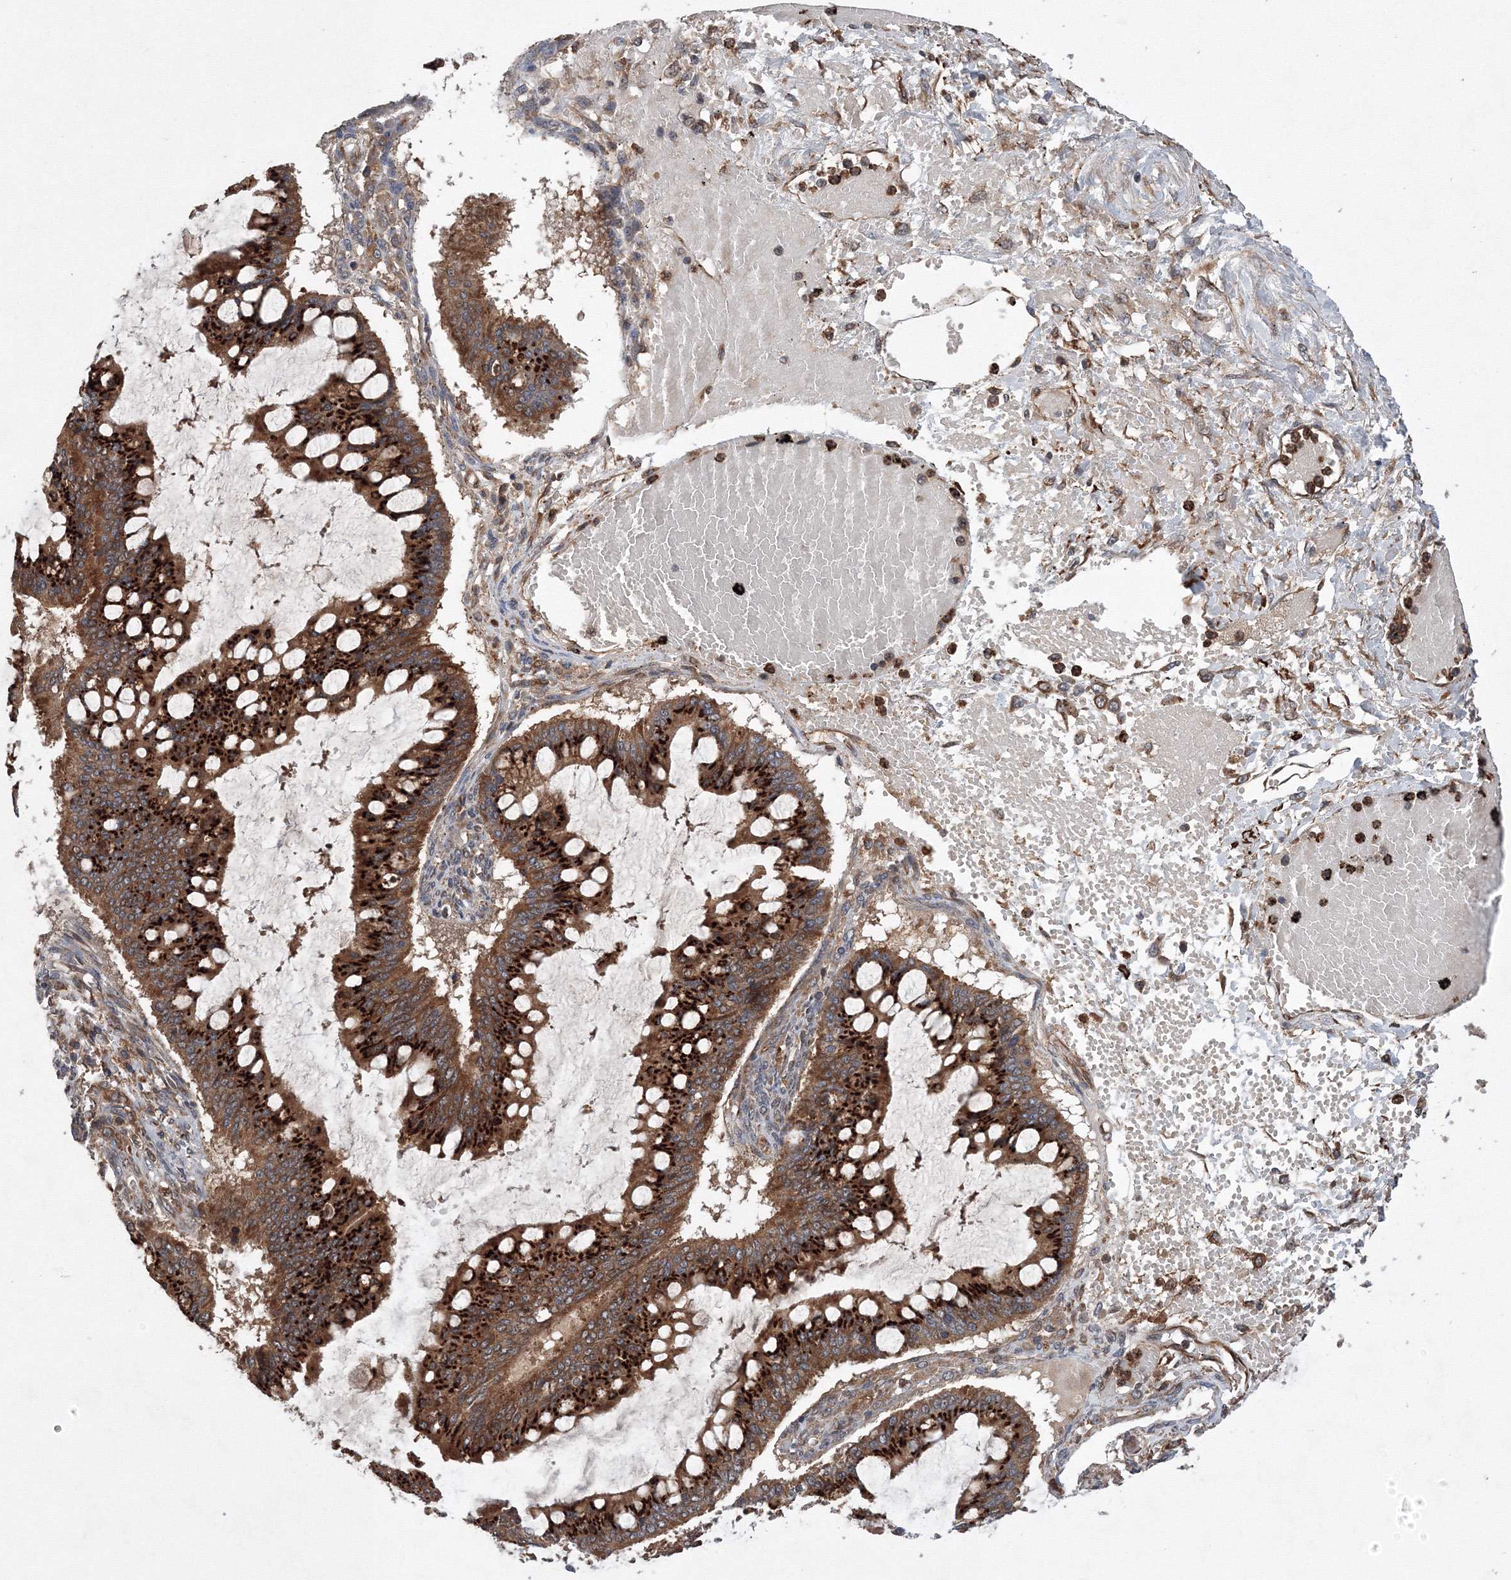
{"staining": {"intensity": "strong", "quantity": ">75%", "location": "cytoplasmic/membranous"}, "tissue": "ovarian cancer", "cell_type": "Tumor cells", "image_type": "cancer", "snomed": [{"axis": "morphology", "description": "Cystadenocarcinoma, mucinous, NOS"}, {"axis": "topography", "description": "Ovary"}], "caption": "The photomicrograph displays immunohistochemical staining of mucinous cystadenocarcinoma (ovarian). There is strong cytoplasmic/membranous staining is seen in about >75% of tumor cells.", "gene": "ATG3", "patient": {"sex": "female", "age": 73}}